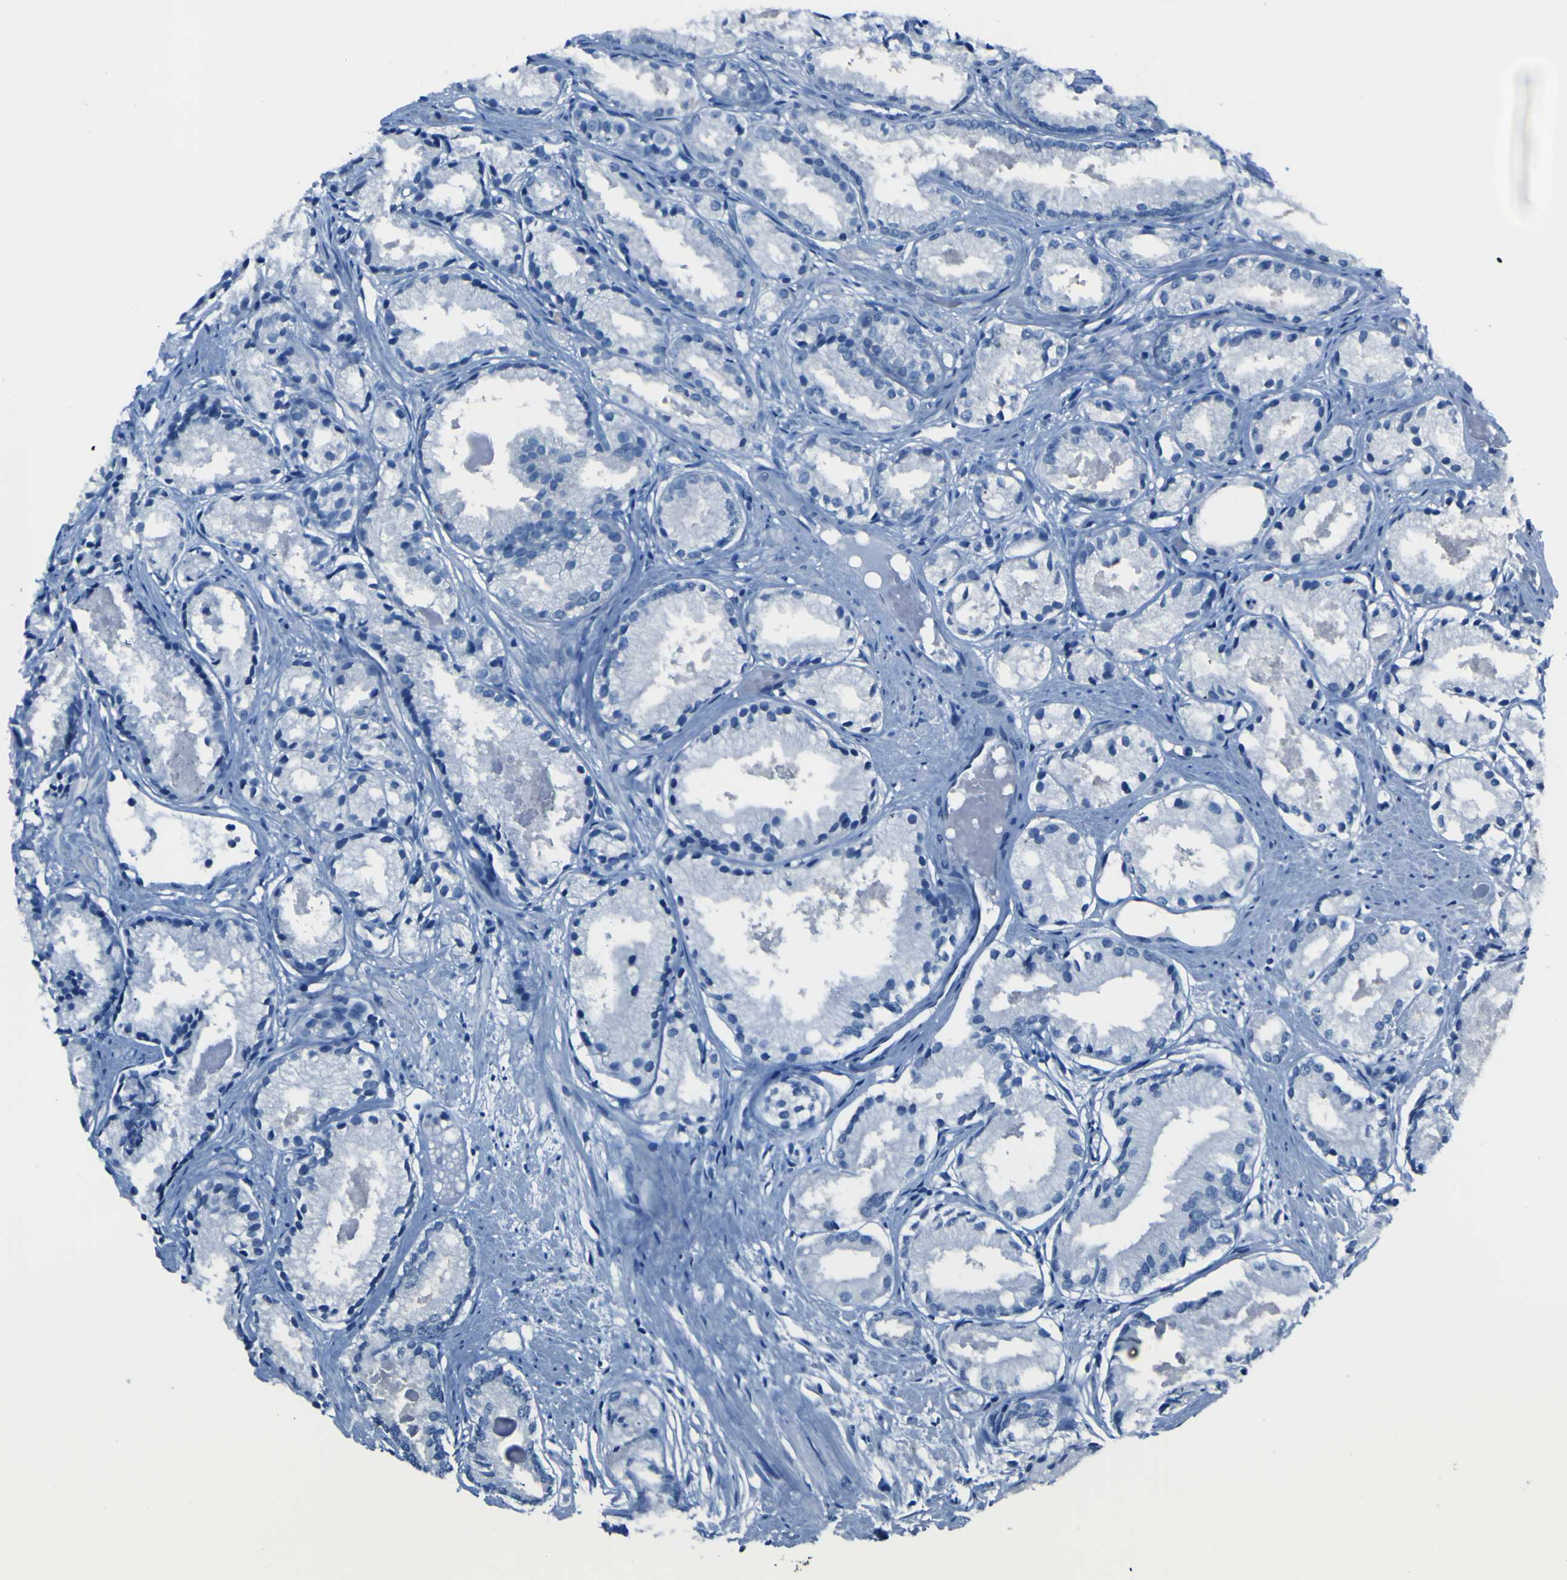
{"staining": {"intensity": "negative", "quantity": "none", "location": "none"}, "tissue": "prostate cancer", "cell_type": "Tumor cells", "image_type": "cancer", "snomed": [{"axis": "morphology", "description": "Adenocarcinoma, Low grade"}, {"axis": "topography", "description": "Prostate"}], "caption": "Tumor cells are negative for brown protein staining in prostate cancer. (Stains: DAB immunohistochemistry (IHC) with hematoxylin counter stain, Microscopy: brightfield microscopy at high magnification).", "gene": "PHKG1", "patient": {"sex": "male", "age": 72}}